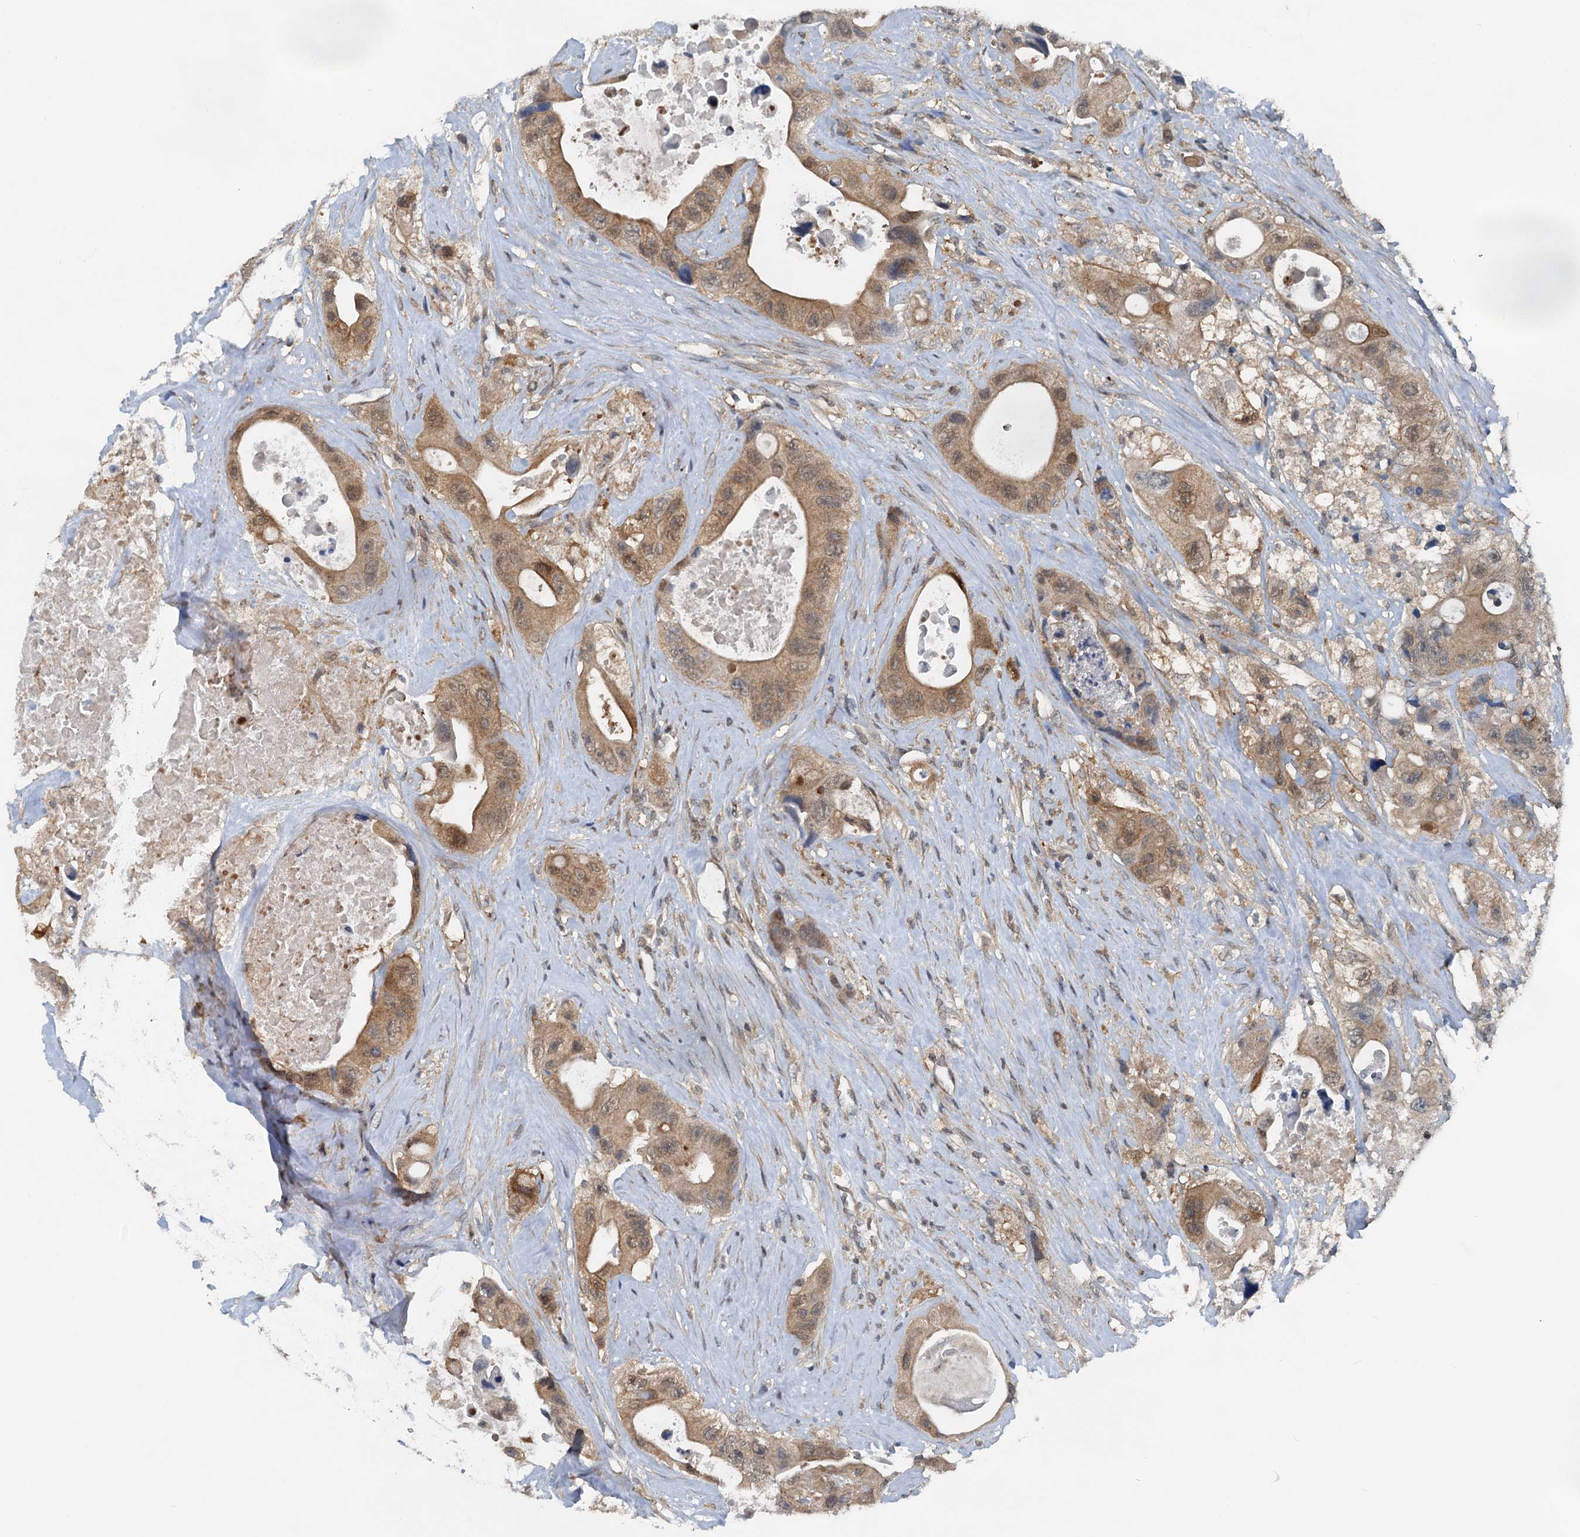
{"staining": {"intensity": "moderate", "quantity": ">75%", "location": "cytoplasmic/membranous,nuclear"}, "tissue": "colorectal cancer", "cell_type": "Tumor cells", "image_type": "cancer", "snomed": [{"axis": "morphology", "description": "Adenocarcinoma, NOS"}, {"axis": "topography", "description": "Colon"}], "caption": "A high-resolution image shows immunohistochemistry staining of colorectal cancer, which reveals moderate cytoplasmic/membranous and nuclear expression in approximately >75% of tumor cells.", "gene": "GCLM", "patient": {"sex": "female", "age": 46}}